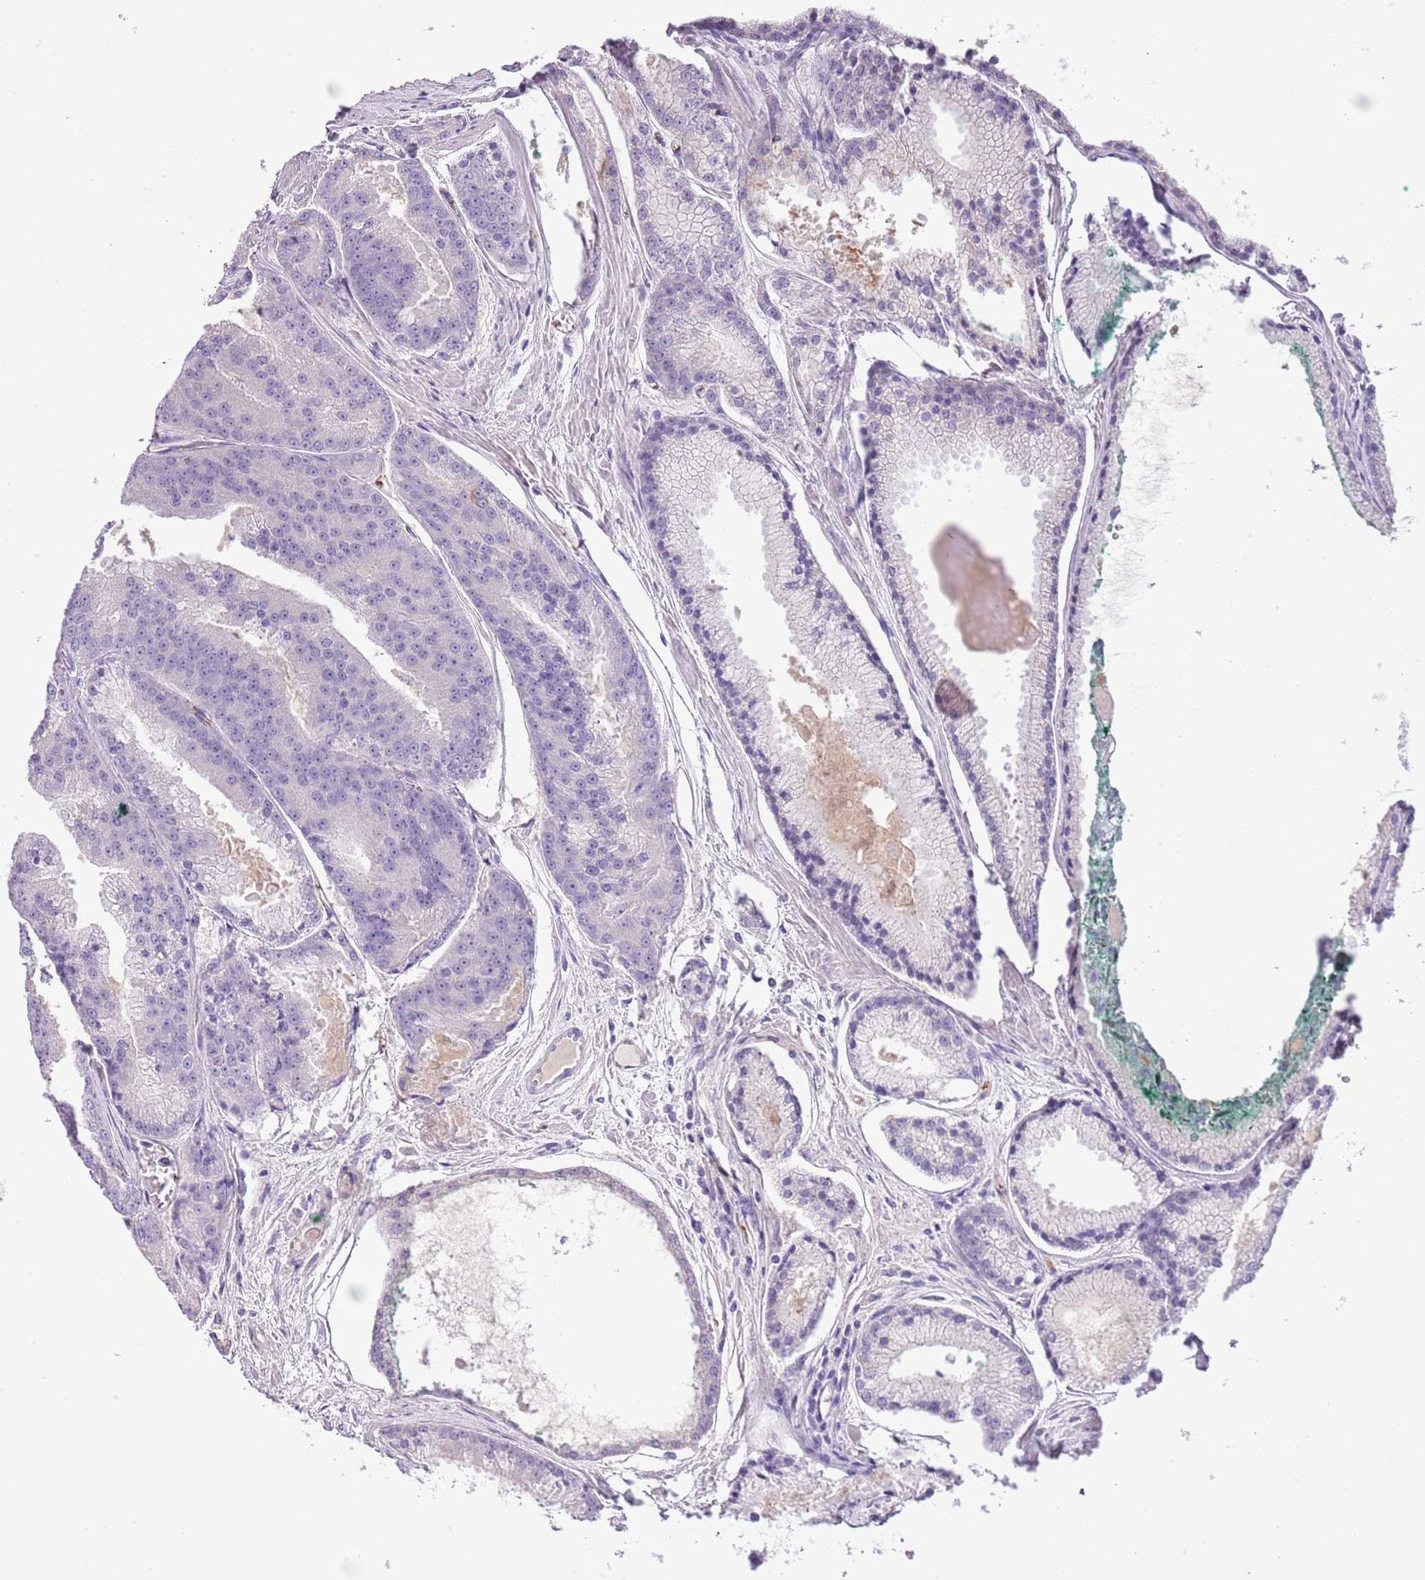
{"staining": {"intensity": "negative", "quantity": "none", "location": "none"}, "tissue": "prostate cancer", "cell_type": "Tumor cells", "image_type": "cancer", "snomed": [{"axis": "morphology", "description": "Adenocarcinoma, High grade"}, {"axis": "topography", "description": "Prostate"}], "caption": "This is a micrograph of immunohistochemistry staining of prostate cancer (high-grade adenocarcinoma), which shows no expression in tumor cells.", "gene": "HES3", "patient": {"sex": "male", "age": 61}}